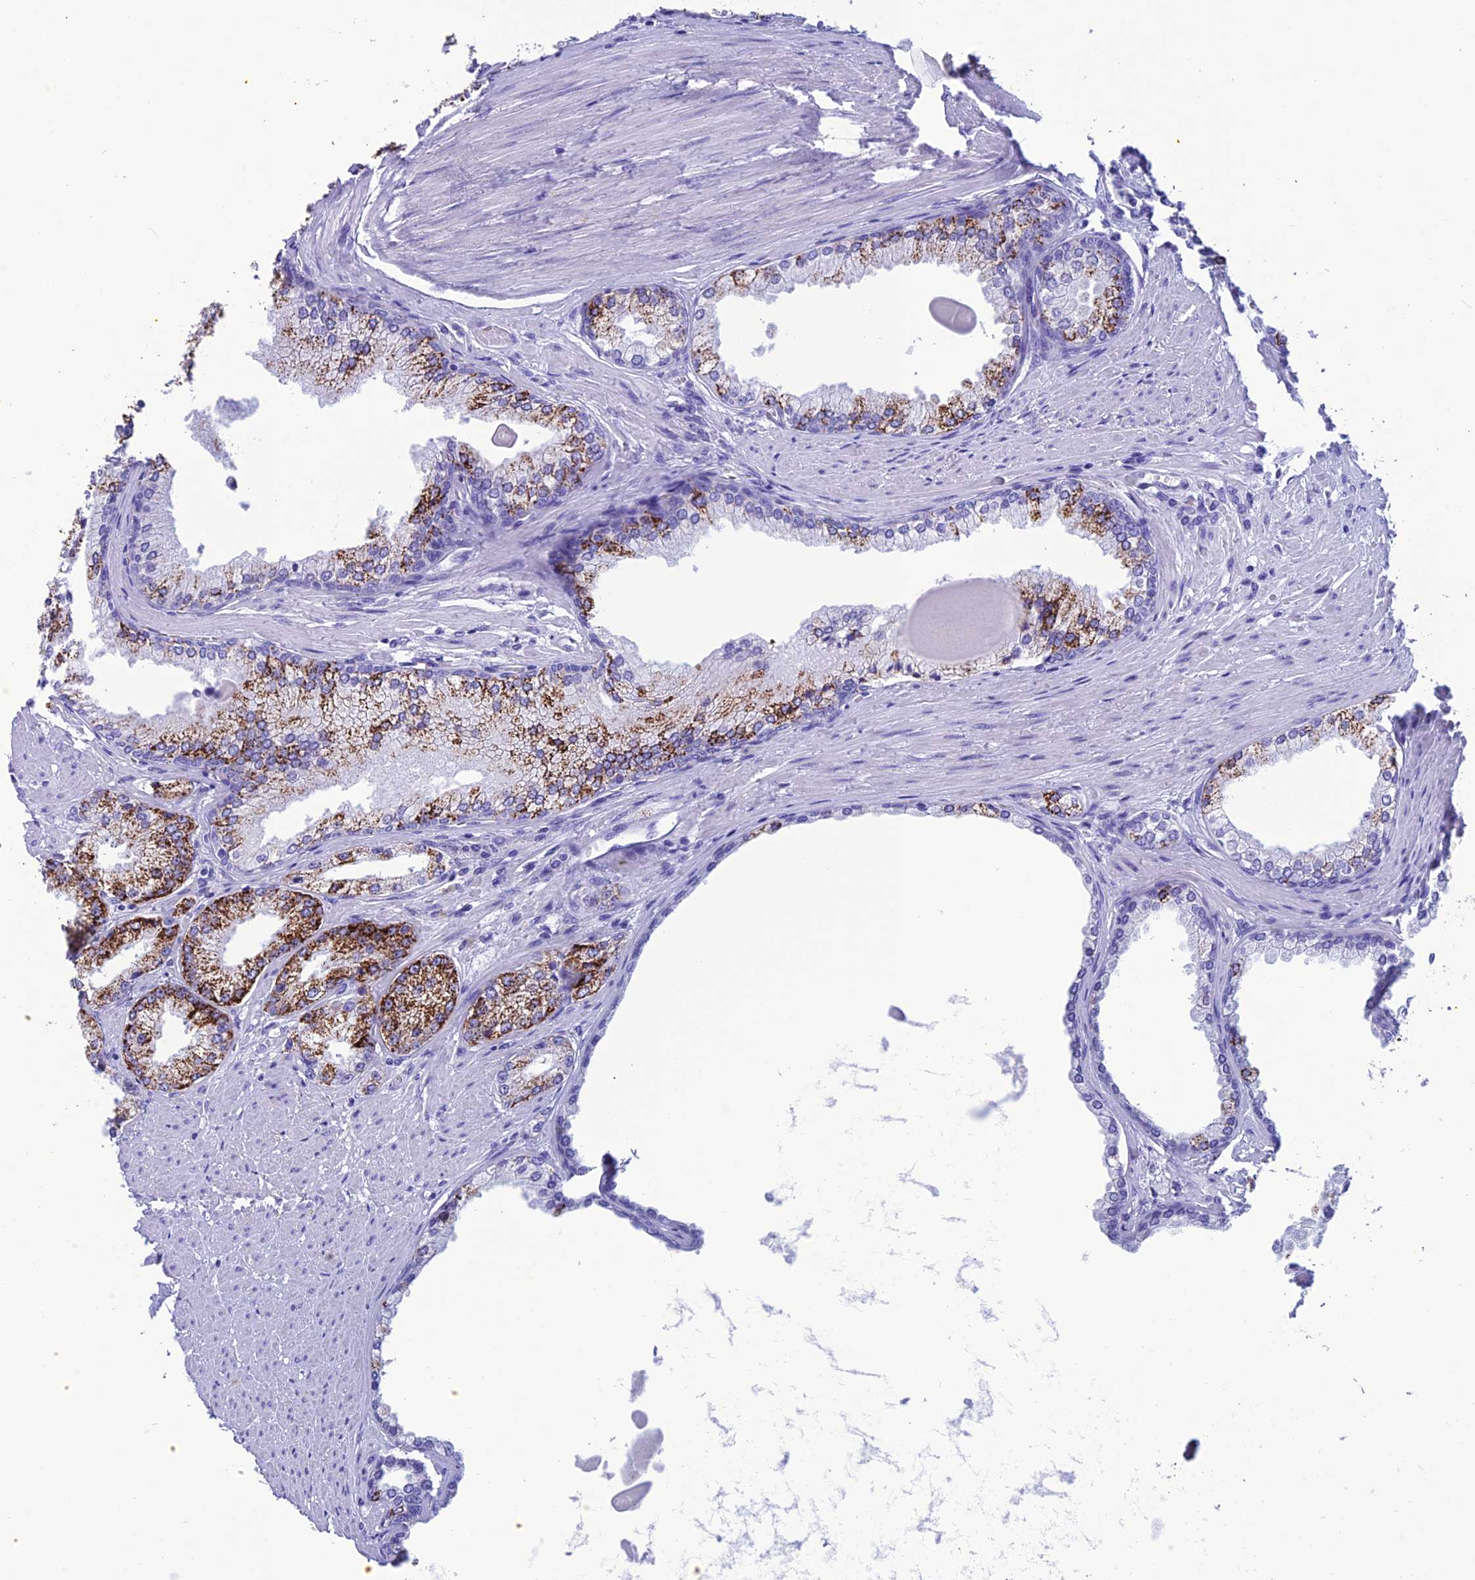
{"staining": {"intensity": "strong", "quantity": ">75%", "location": "cytoplasmic/membranous"}, "tissue": "prostate cancer", "cell_type": "Tumor cells", "image_type": "cancer", "snomed": [{"axis": "morphology", "description": "Adenocarcinoma, High grade"}, {"axis": "topography", "description": "Prostate"}], "caption": "Tumor cells show high levels of strong cytoplasmic/membranous positivity in approximately >75% of cells in adenocarcinoma (high-grade) (prostate). (DAB (3,3'-diaminobenzidine) = brown stain, brightfield microscopy at high magnification).", "gene": "TRAM1L1", "patient": {"sex": "male", "age": 66}}